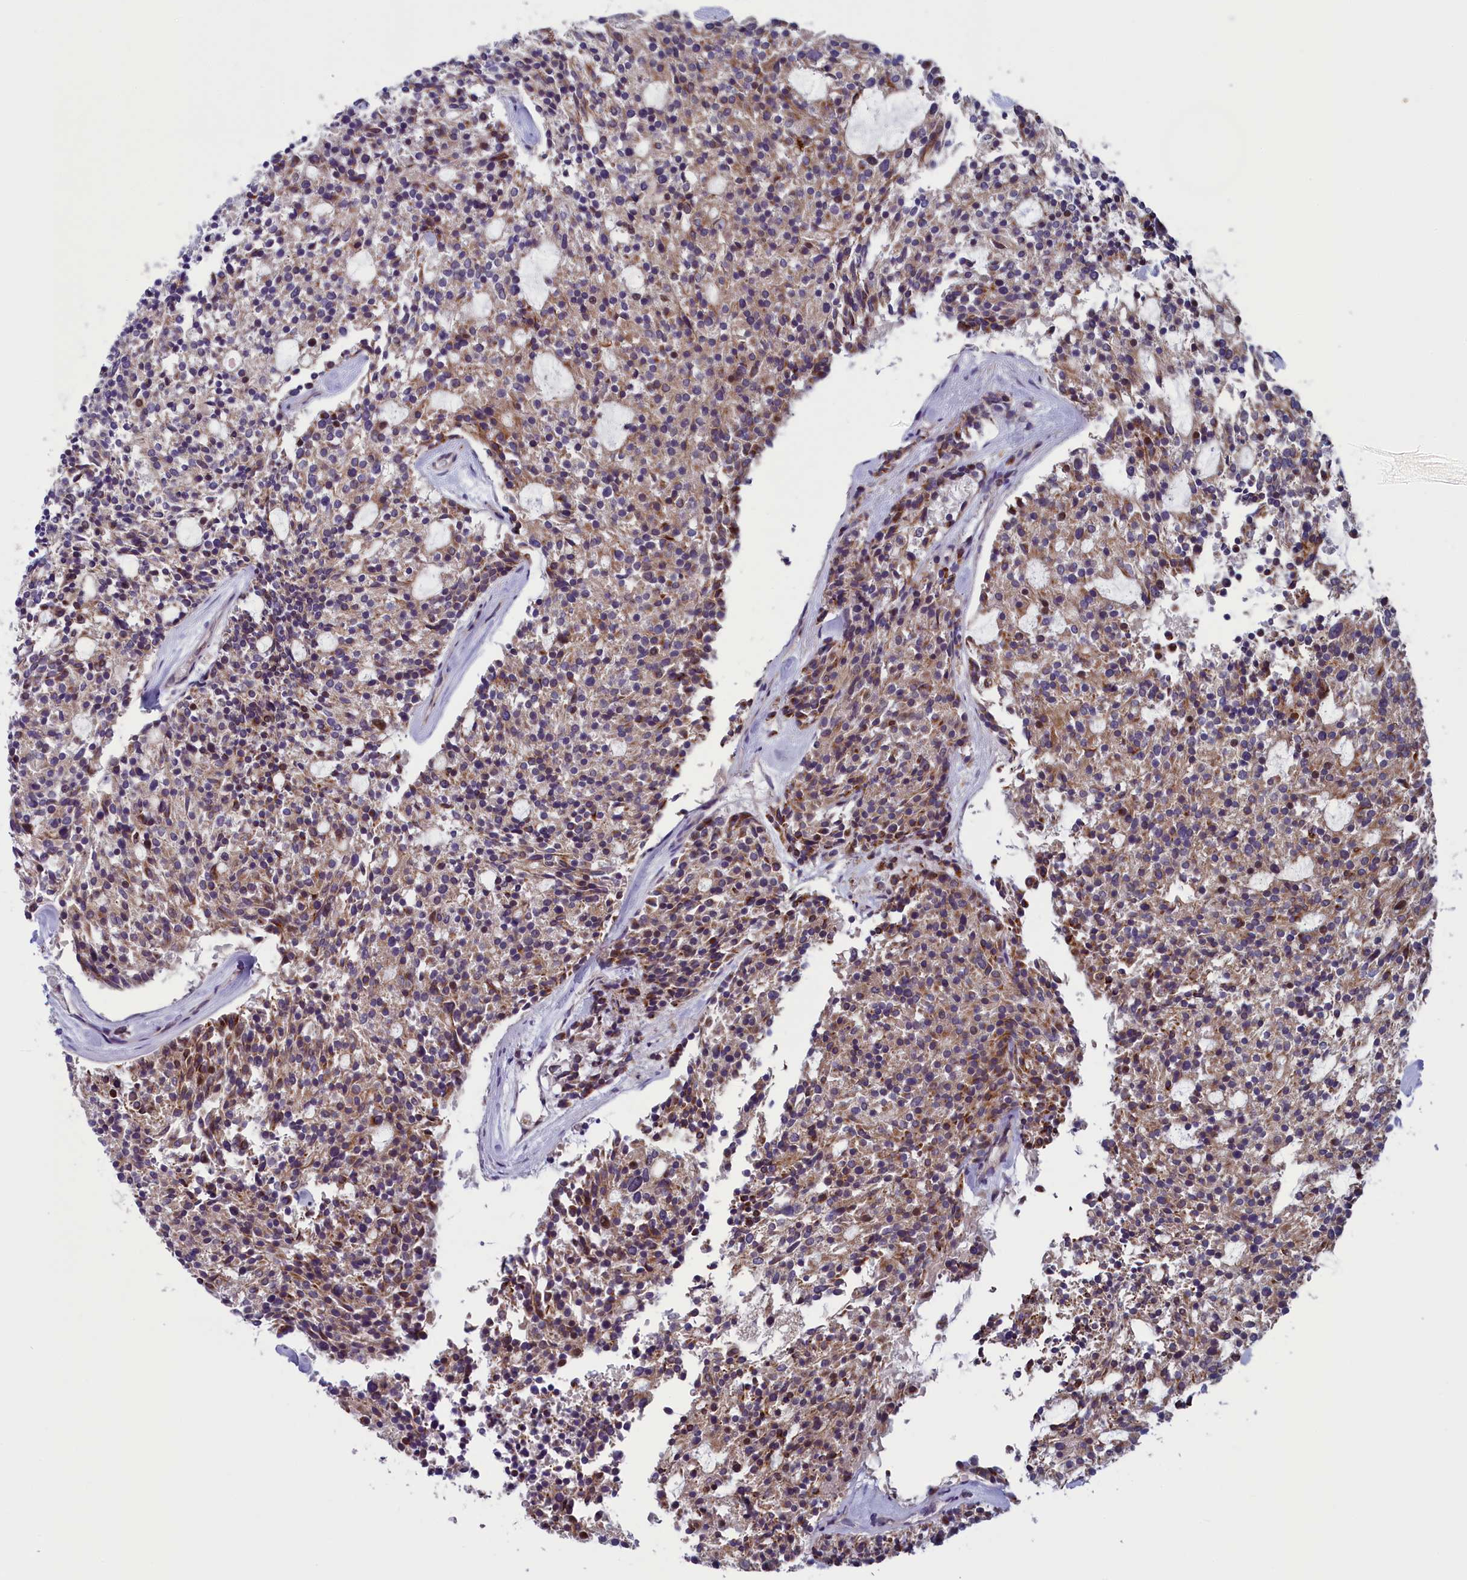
{"staining": {"intensity": "moderate", "quantity": "25%-75%", "location": "cytoplasmic/membranous"}, "tissue": "carcinoid", "cell_type": "Tumor cells", "image_type": "cancer", "snomed": [{"axis": "morphology", "description": "Carcinoid, malignant, NOS"}, {"axis": "topography", "description": "Pancreas"}], "caption": "Moderate cytoplasmic/membranous positivity is present in about 25%-75% of tumor cells in carcinoid.", "gene": "ANKRD39", "patient": {"sex": "female", "age": 54}}